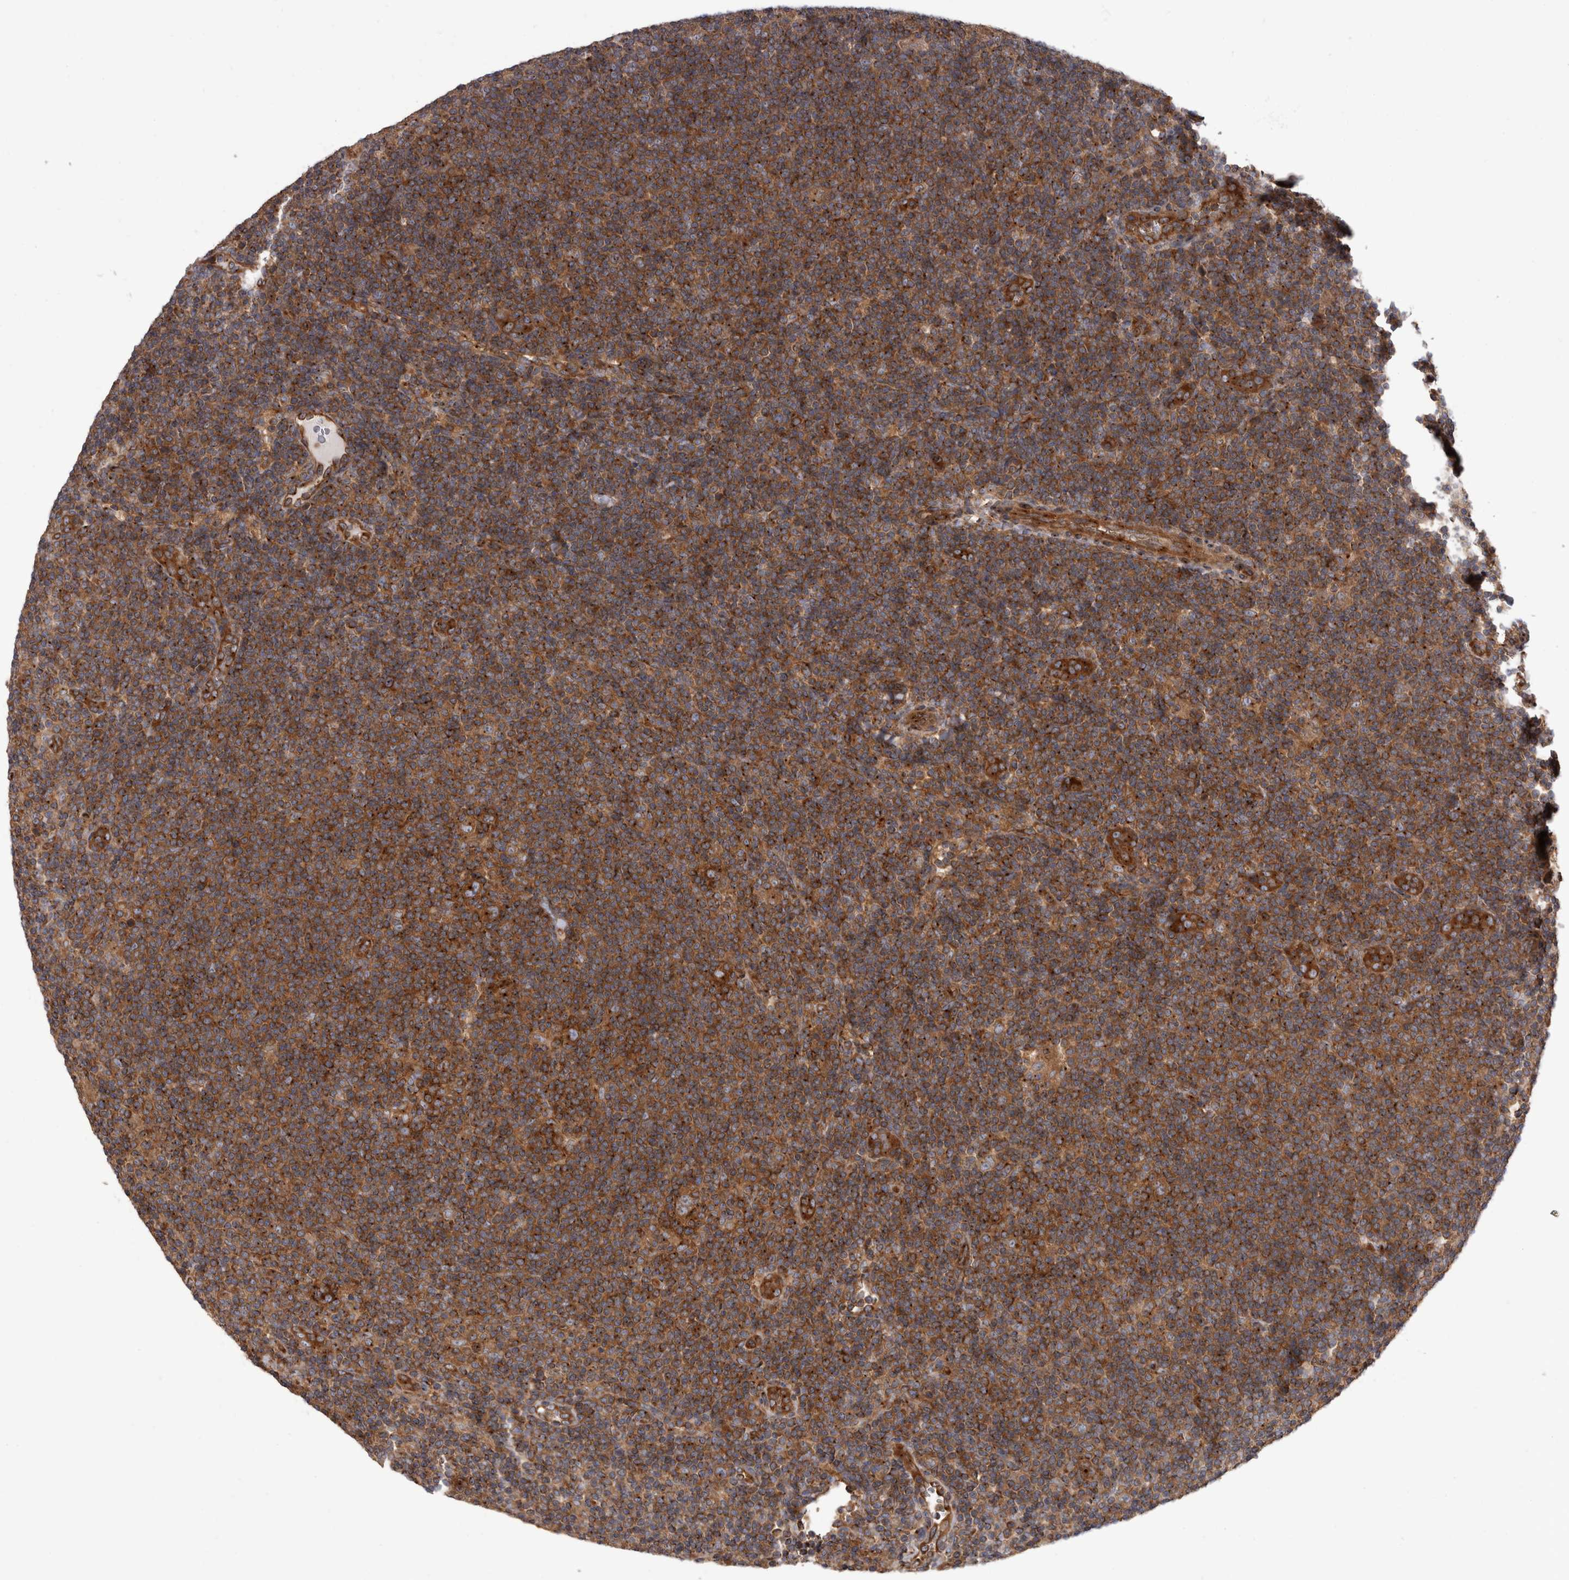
{"staining": {"intensity": "moderate", "quantity": ">75%", "location": "cytoplasmic/membranous"}, "tissue": "lymphoma", "cell_type": "Tumor cells", "image_type": "cancer", "snomed": [{"axis": "morphology", "description": "Hodgkin's disease, NOS"}, {"axis": "topography", "description": "Lymph node"}], "caption": "Brown immunohistochemical staining in lymphoma shows moderate cytoplasmic/membranous positivity in about >75% of tumor cells.", "gene": "HOOK3", "patient": {"sex": "female", "age": 57}}